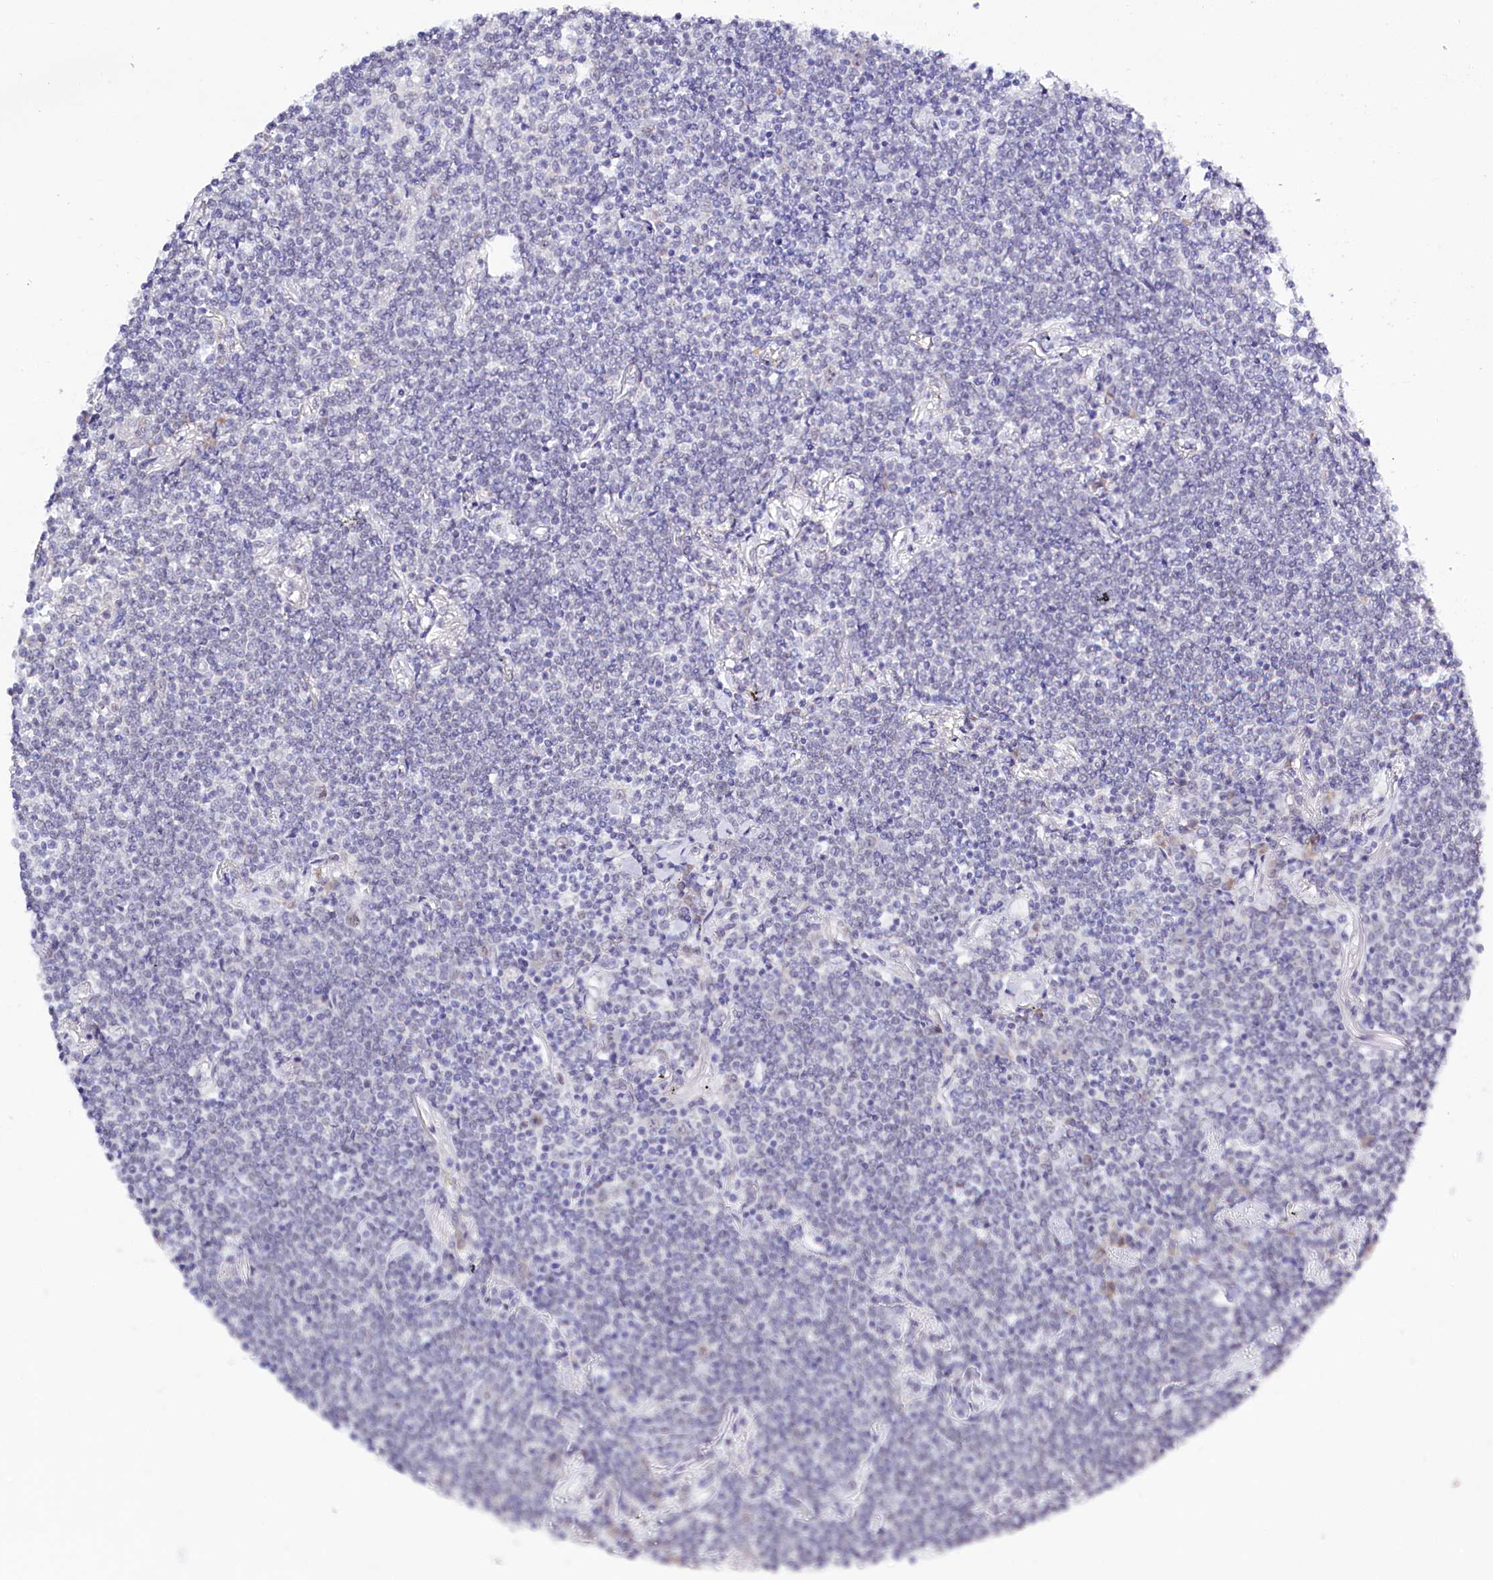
{"staining": {"intensity": "negative", "quantity": "none", "location": "none"}, "tissue": "lymphoma", "cell_type": "Tumor cells", "image_type": "cancer", "snomed": [{"axis": "morphology", "description": "Malignant lymphoma, non-Hodgkin's type, Low grade"}, {"axis": "topography", "description": "Lung"}], "caption": "This image is of lymphoma stained with IHC to label a protein in brown with the nuclei are counter-stained blue. There is no expression in tumor cells. (DAB (3,3'-diaminobenzidine) IHC with hematoxylin counter stain).", "gene": "SPATS2", "patient": {"sex": "female", "age": 71}}